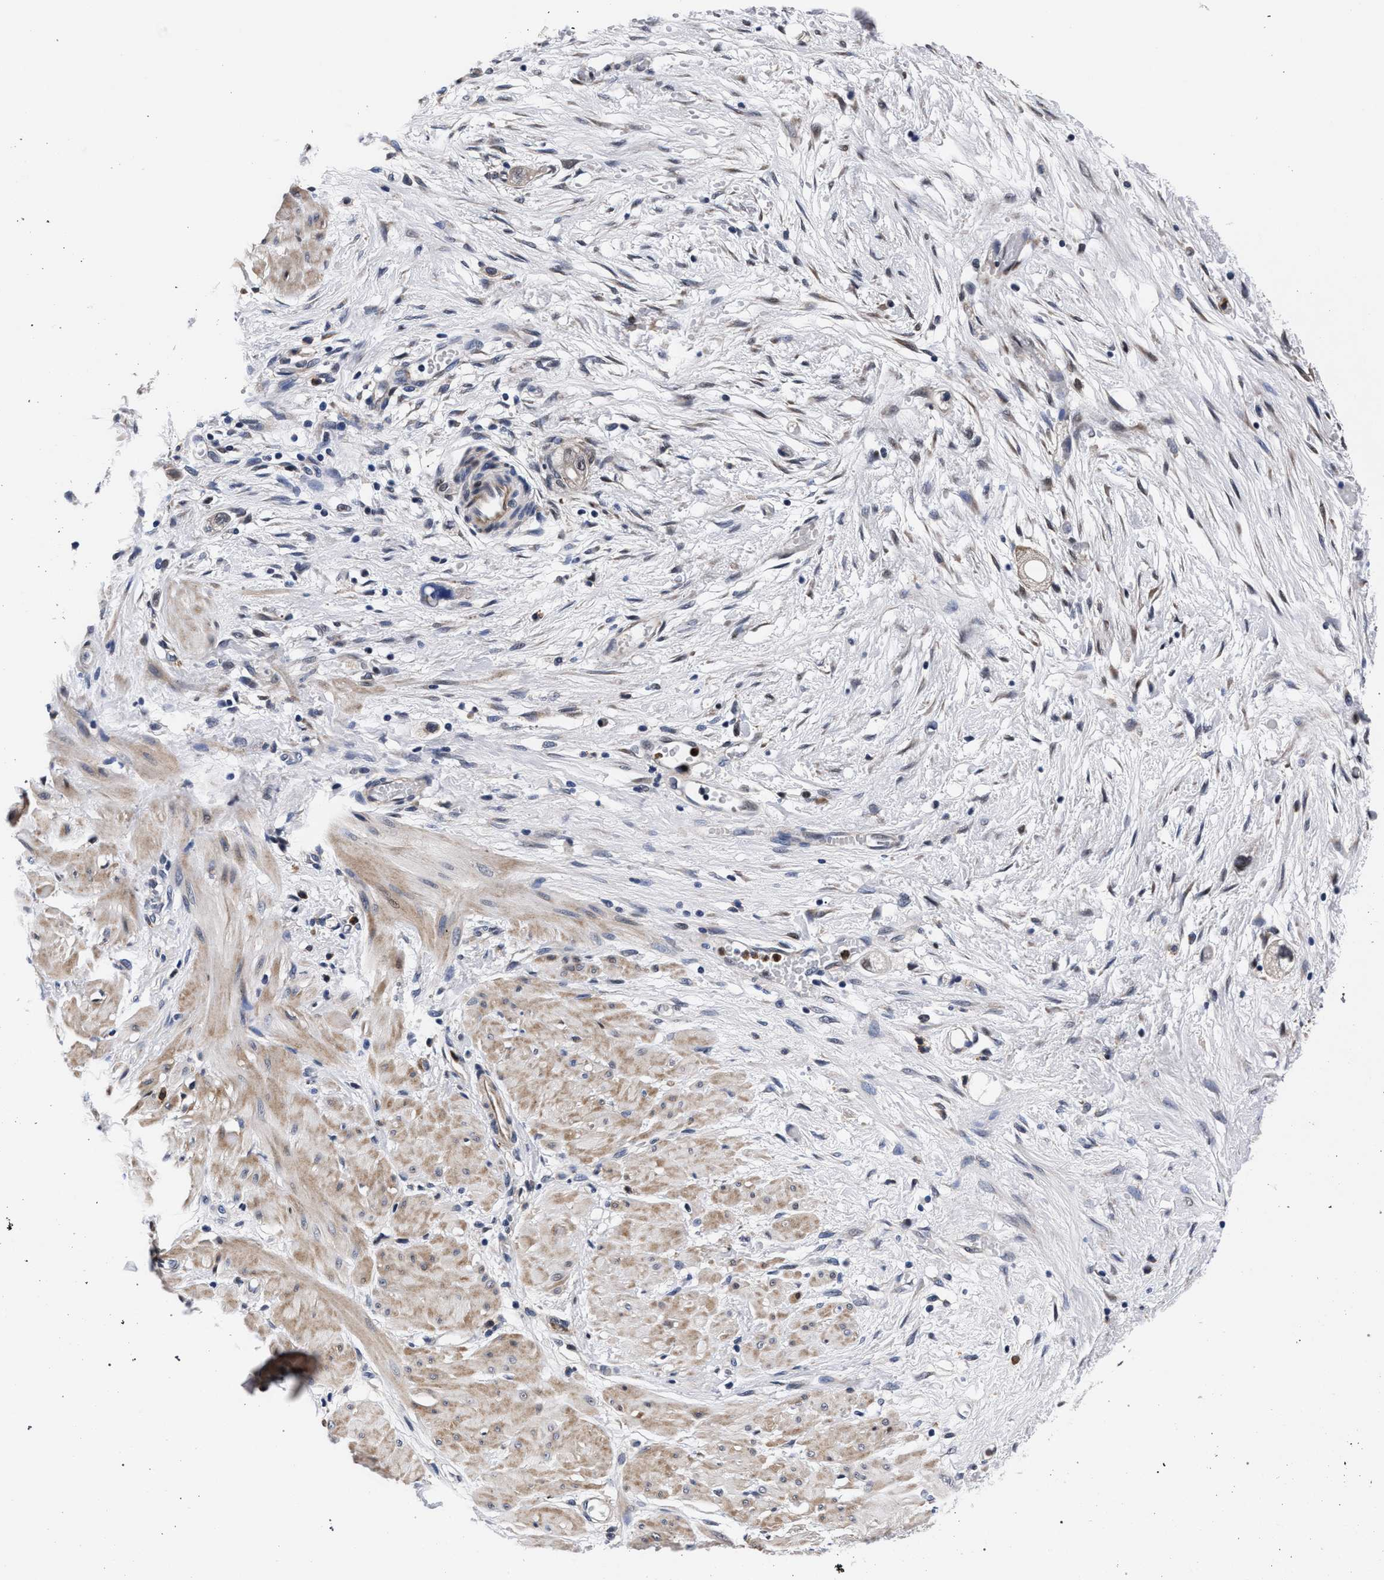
{"staining": {"intensity": "negative", "quantity": "none", "location": "none"}, "tissue": "stomach cancer", "cell_type": "Tumor cells", "image_type": "cancer", "snomed": [{"axis": "morphology", "description": "Adenocarcinoma, NOS"}, {"axis": "topography", "description": "Stomach"}, {"axis": "topography", "description": "Stomach, lower"}], "caption": "Stomach cancer (adenocarcinoma) was stained to show a protein in brown. There is no significant expression in tumor cells.", "gene": "ZNF462", "patient": {"sex": "female", "age": 48}}